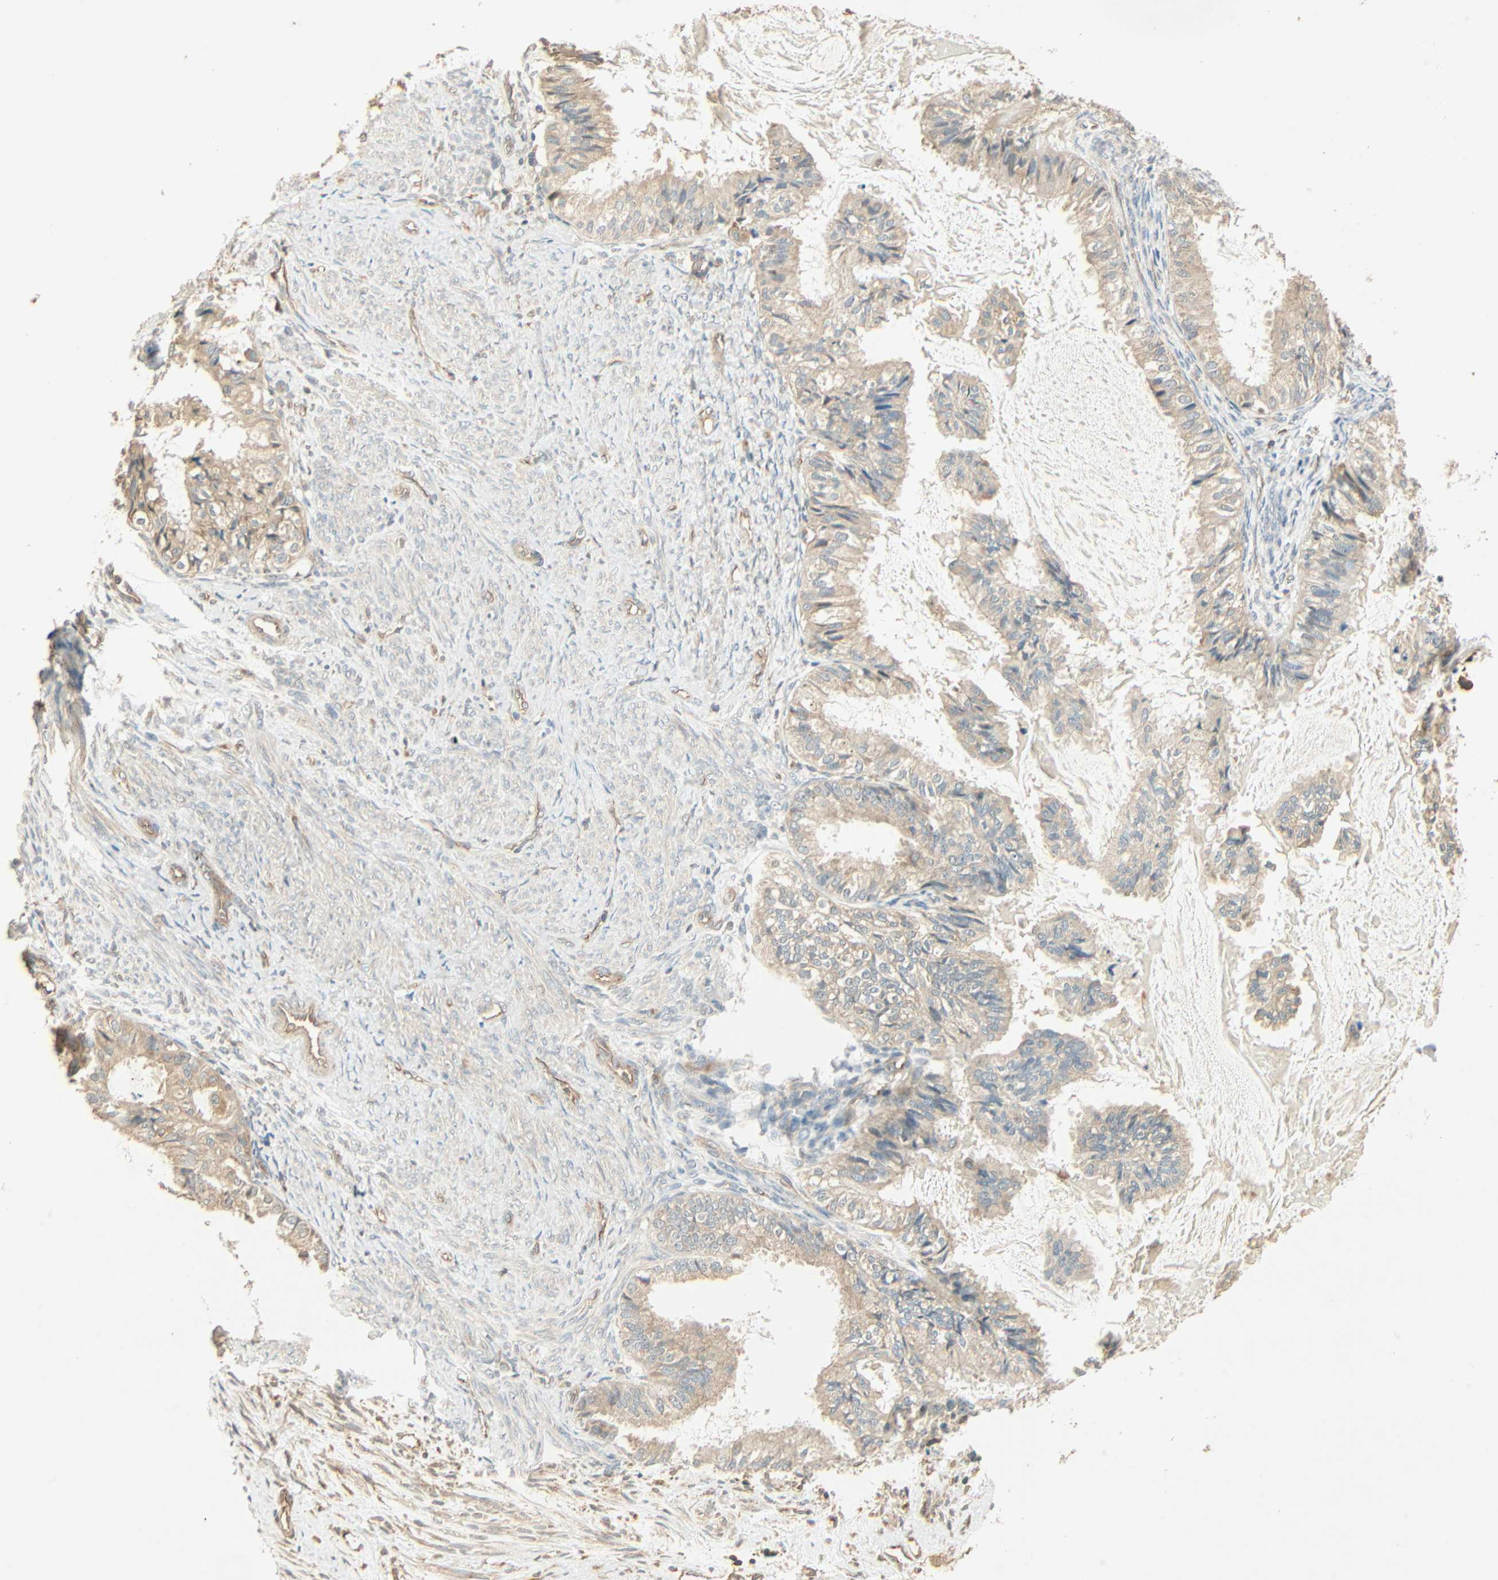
{"staining": {"intensity": "weak", "quantity": ">75%", "location": "cytoplasmic/membranous"}, "tissue": "cervical cancer", "cell_type": "Tumor cells", "image_type": "cancer", "snomed": [{"axis": "morphology", "description": "Normal tissue, NOS"}, {"axis": "morphology", "description": "Adenocarcinoma, NOS"}, {"axis": "topography", "description": "Cervix"}, {"axis": "topography", "description": "Endometrium"}], "caption": "A low amount of weak cytoplasmic/membranous positivity is appreciated in approximately >75% of tumor cells in cervical cancer tissue.", "gene": "GALK1", "patient": {"sex": "female", "age": 86}}